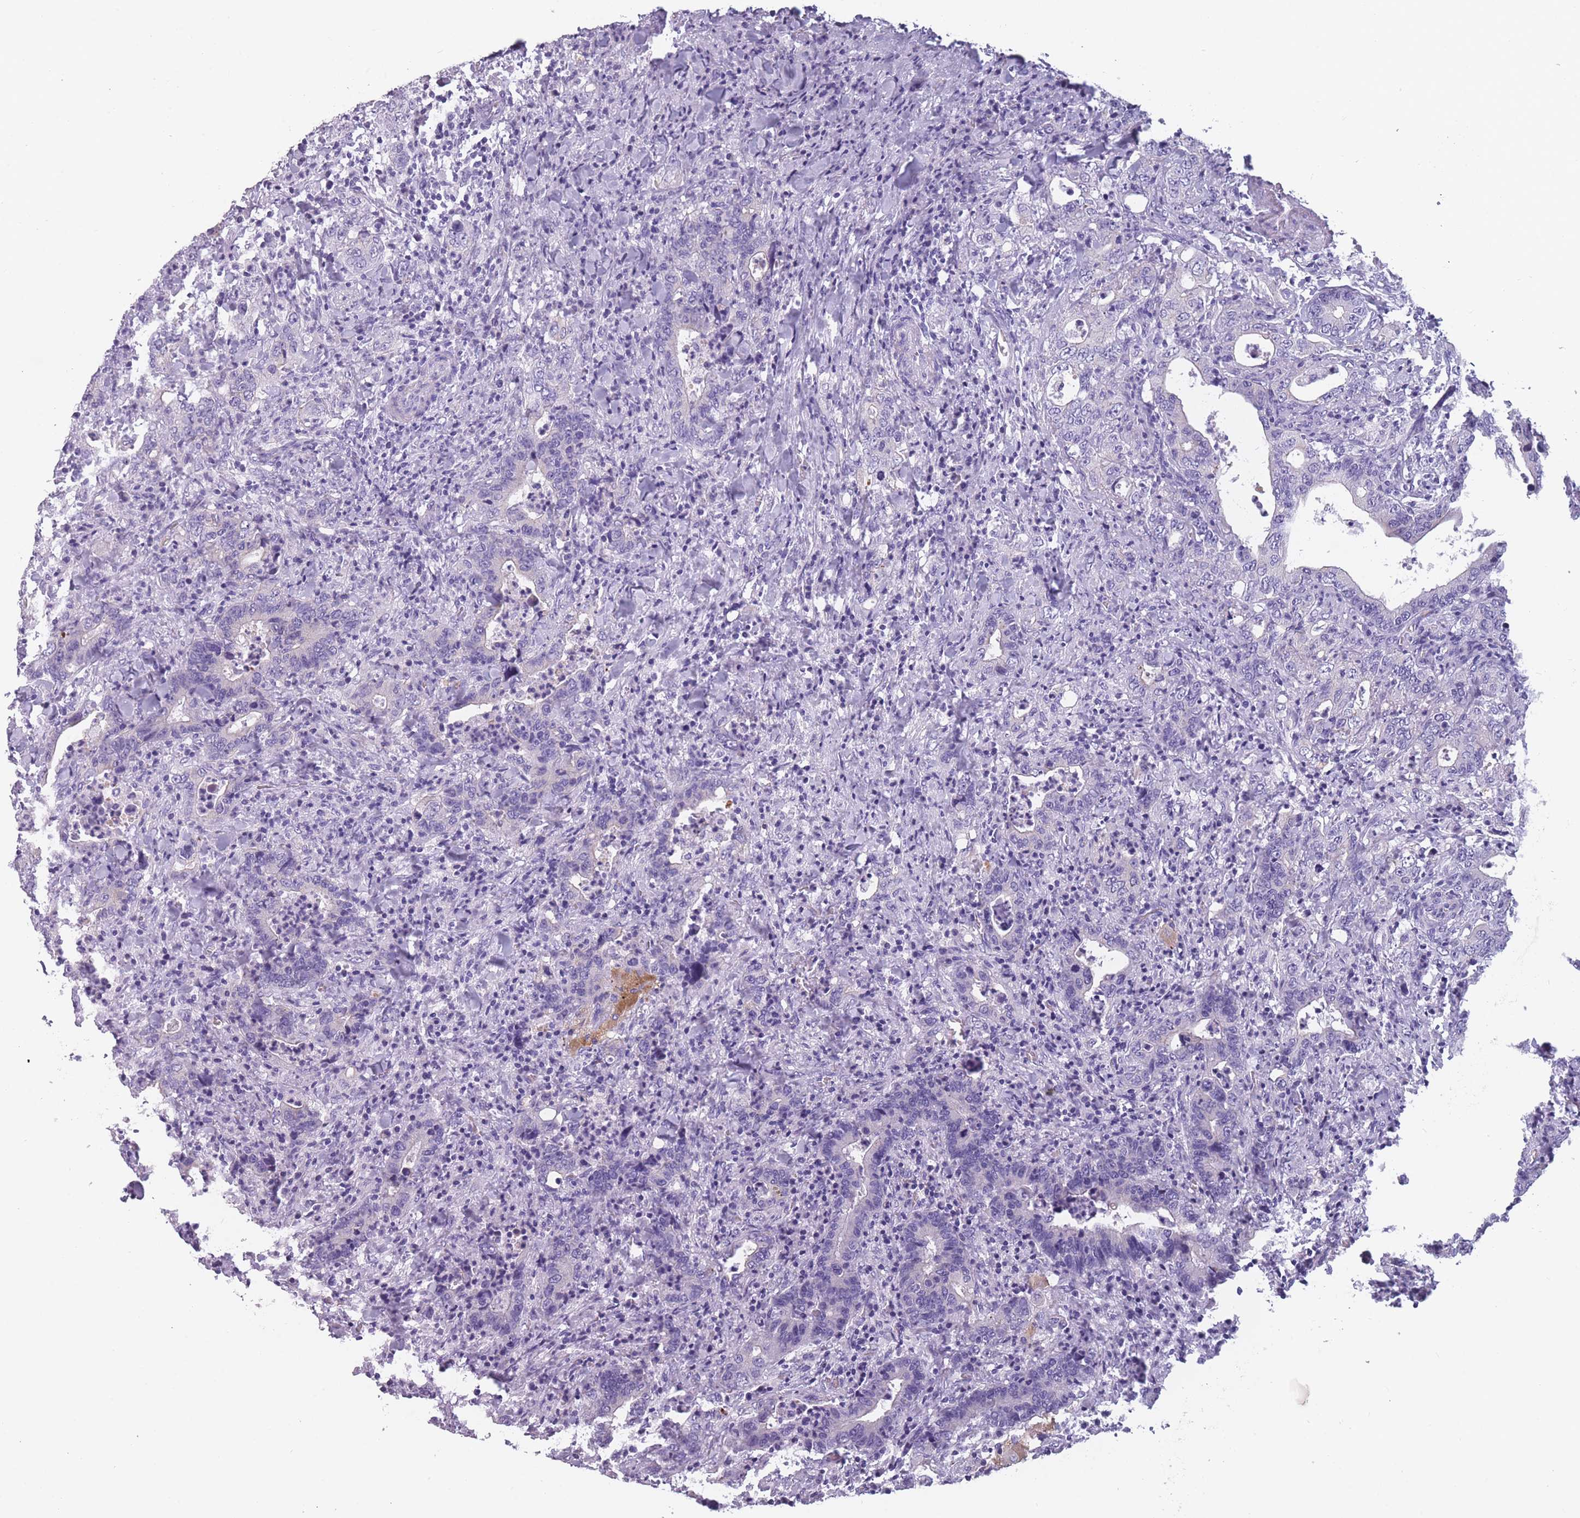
{"staining": {"intensity": "negative", "quantity": "none", "location": "none"}, "tissue": "colorectal cancer", "cell_type": "Tumor cells", "image_type": "cancer", "snomed": [{"axis": "morphology", "description": "Adenocarcinoma, NOS"}, {"axis": "topography", "description": "Colon"}], "caption": "This is a photomicrograph of IHC staining of colorectal adenocarcinoma, which shows no positivity in tumor cells.", "gene": "PPFIA3", "patient": {"sex": "female", "age": 75}}